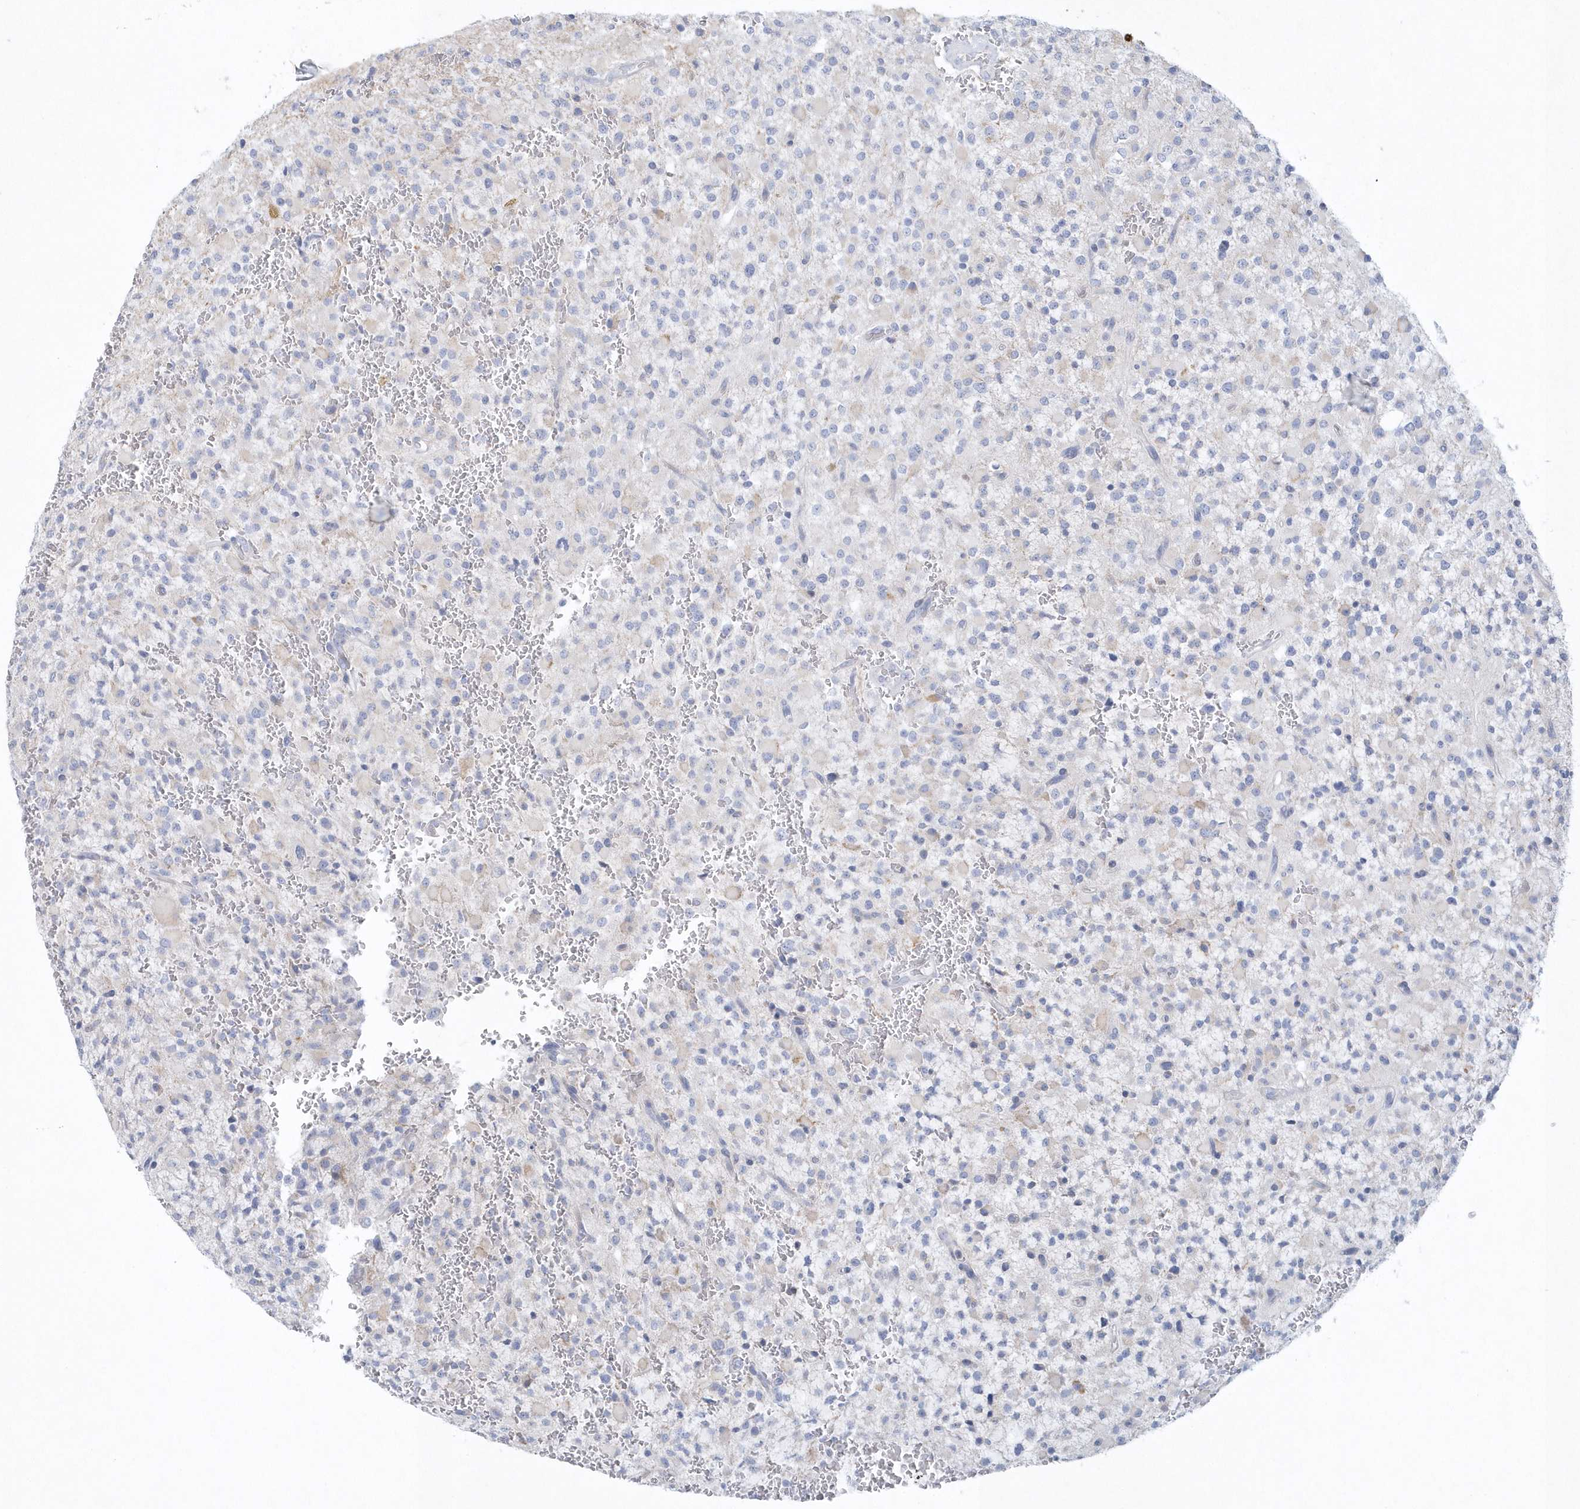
{"staining": {"intensity": "negative", "quantity": "none", "location": "none"}, "tissue": "glioma", "cell_type": "Tumor cells", "image_type": "cancer", "snomed": [{"axis": "morphology", "description": "Glioma, malignant, High grade"}, {"axis": "topography", "description": "Brain"}], "caption": "The image demonstrates no significant positivity in tumor cells of malignant high-grade glioma.", "gene": "NIPAL1", "patient": {"sex": "male", "age": 34}}